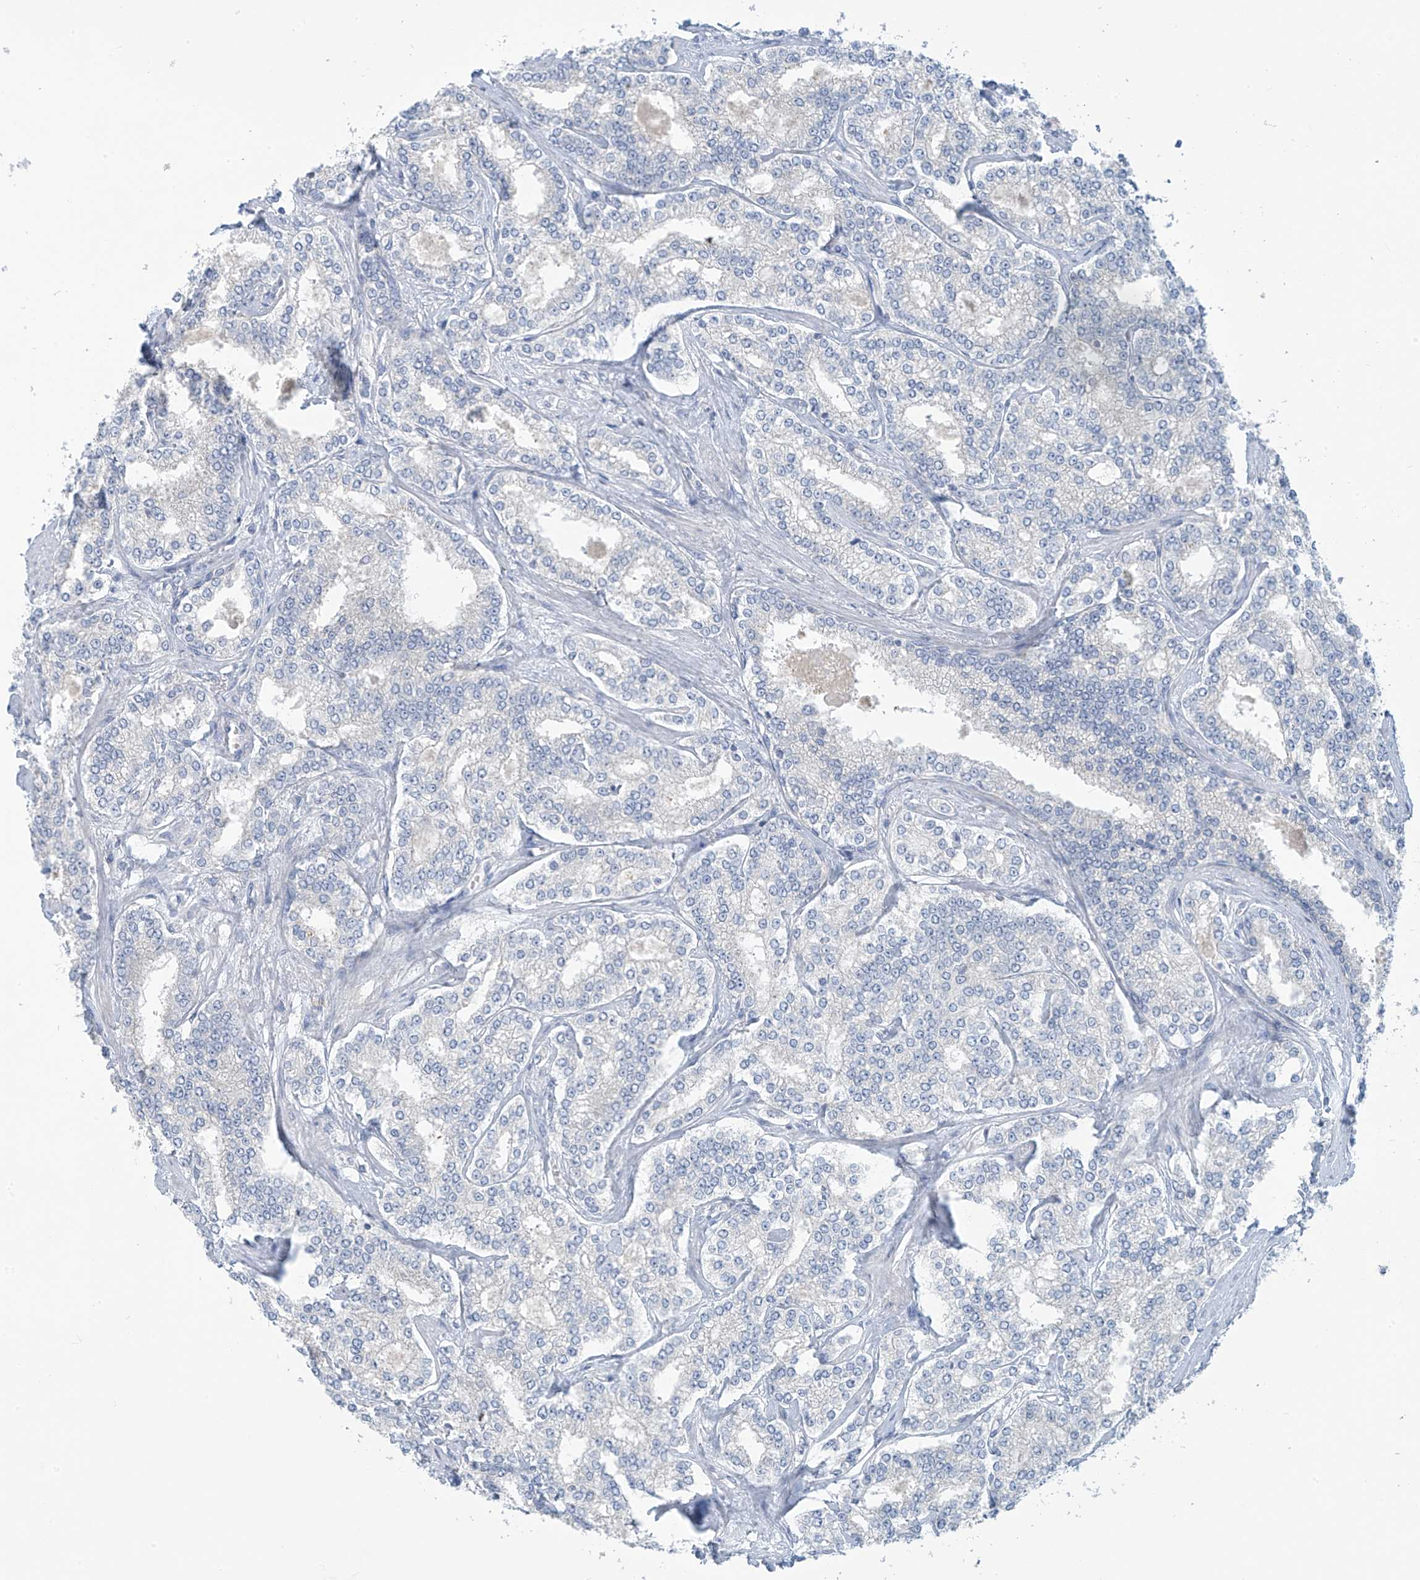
{"staining": {"intensity": "negative", "quantity": "none", "location": "none"}, "tissue": "prostate cancer", "cell_type": "Tumor cells", "image_type": "cancer", "snomed": [{"axis": "morphology", "description": "Normal tissue, NOS"}, {"axis": "morphology", "description": "Adenocarcinoma, High grade"}, {"axis": "topography", "description": "Prostate"}], "caption": "This is an immunohistochemistry photomicrograph of prostate high-grade adenocarcinoma. There is no expression in tumor cells.", "gene": "SLC6A12", "patient": {"sex": "male", "age": 83}}